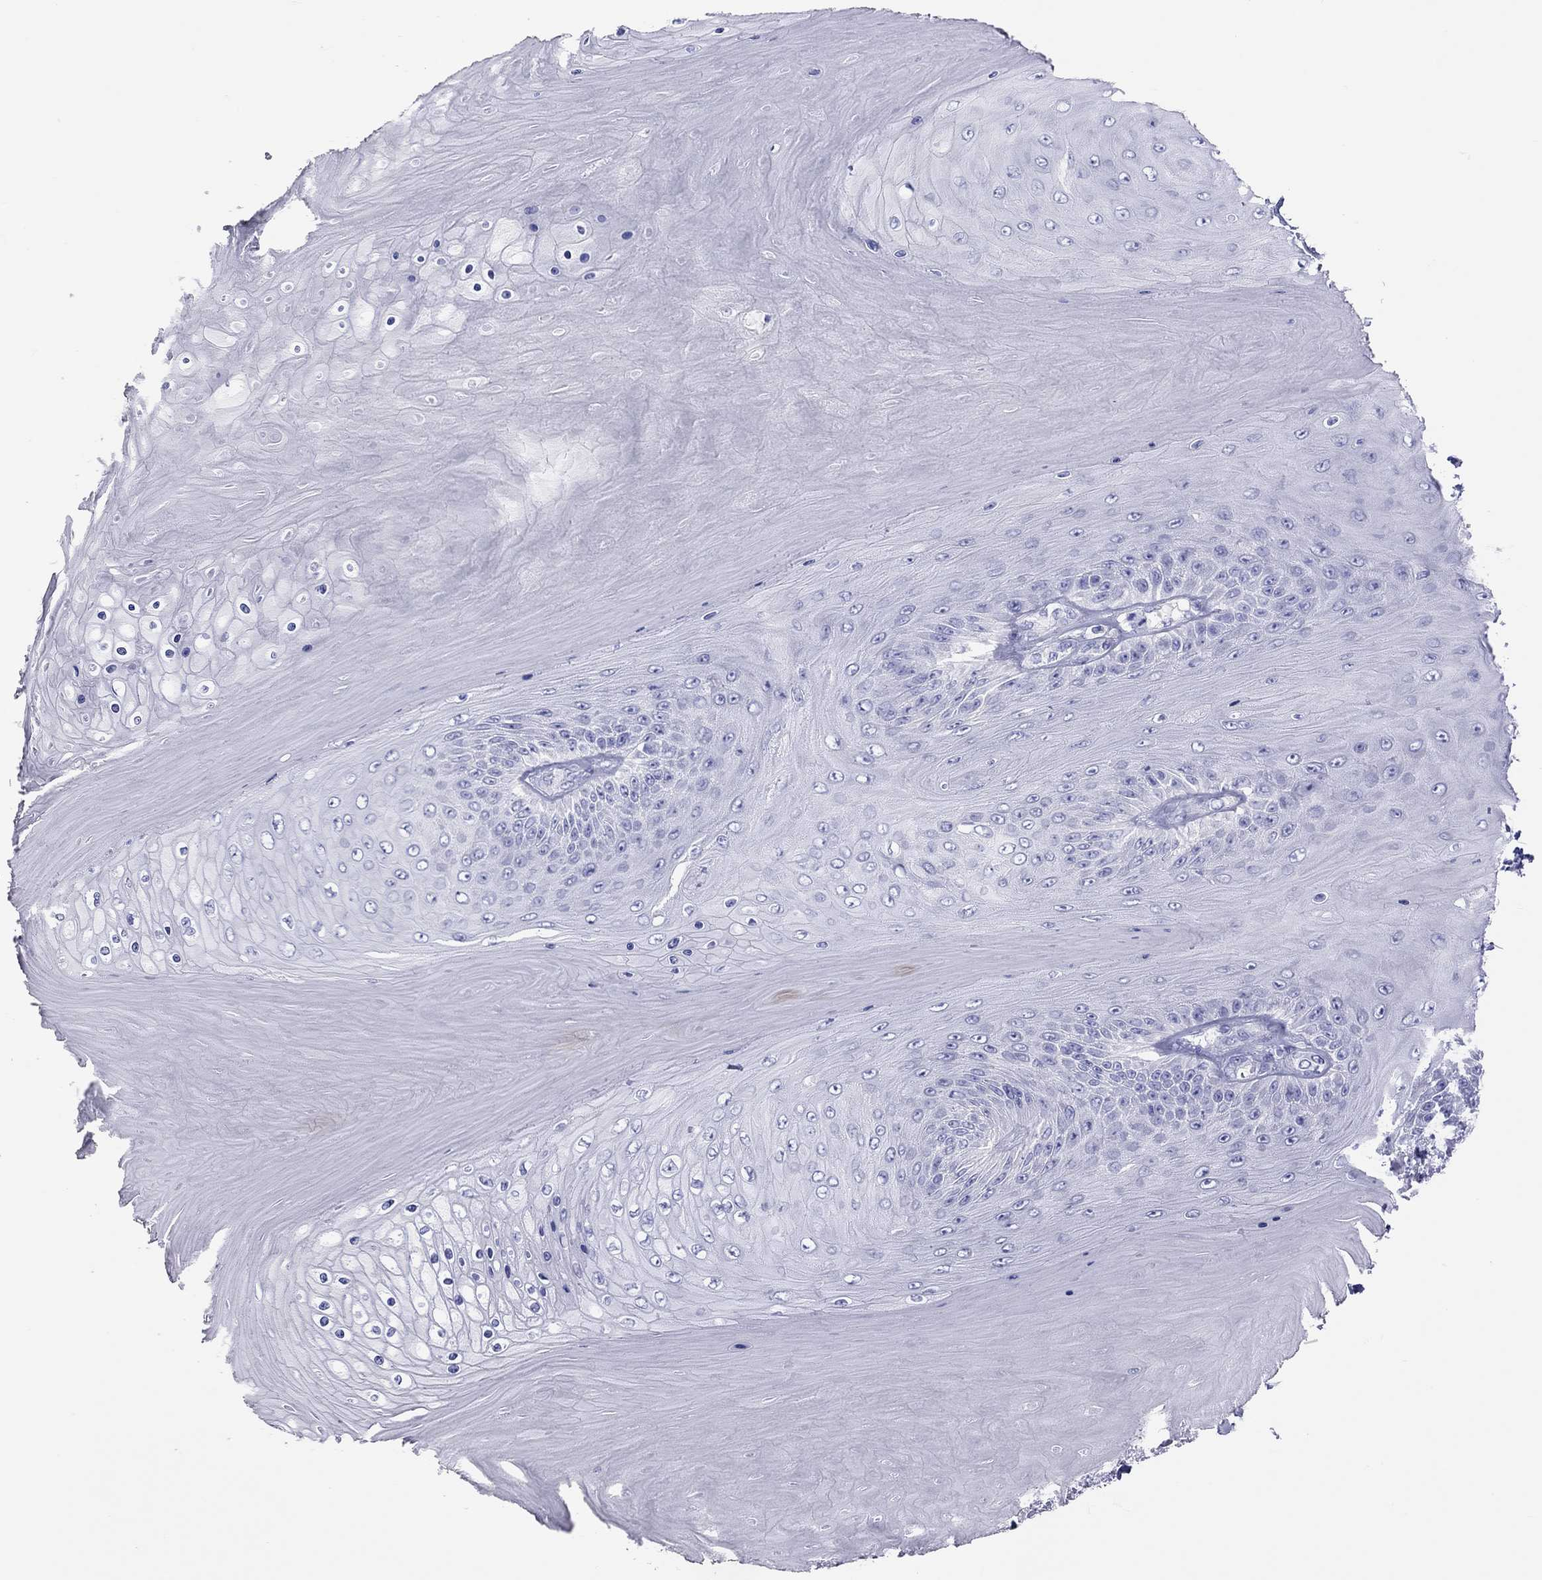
{"staining": {"intensity": "negative", "quantity": "none", "location": "none"}, "tissue": "skin cancer", "cell_type": "Tumor cells", "image_type": "cancer", "snomed": [{"axis": "morphology", "description": "Squamous cell carcinoma, NOS"}, {"axis": "topography", "description": "Skin"}], "caption": "The micrograph demonstrates no staining of tumor cells in skin squamous cell carcinoma.", "gene": "PSMB11", "patient": {"sex": "male", "age": 62}}